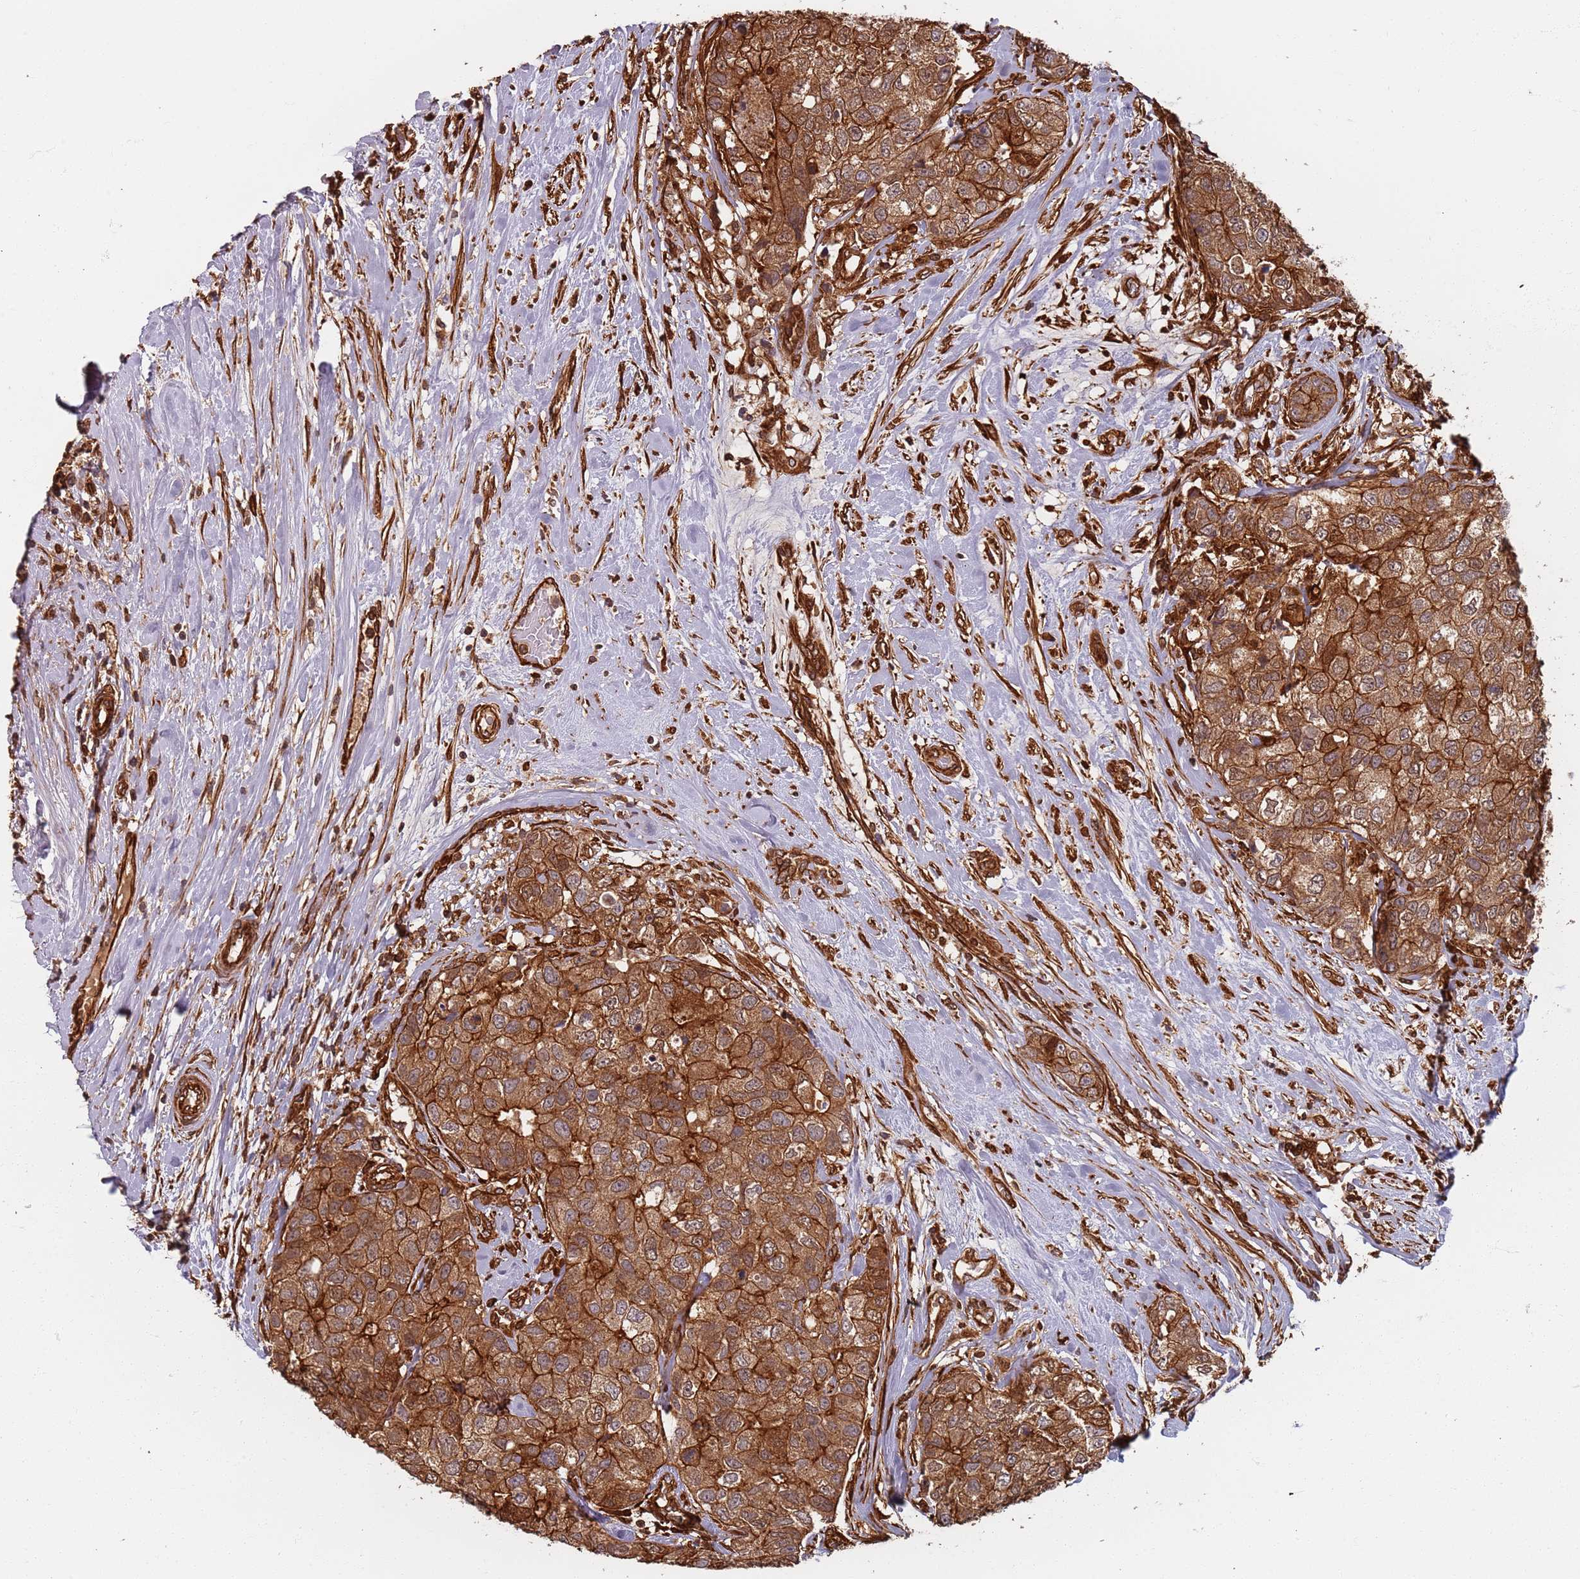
{"staining": {"intensity": "moderate", "quantity": ">75%", "location": "cytoplasmic/membranous"}, "tissue": "breast cancer", "cell_type": "Tumor cells", "image_type": "cancer", "snomed": [{"axis": "morphology", "description": "Duct carcinoma"}, {"axis": "topography", "description": "Breast"}], "caption": "Infiltrating ductal carcinoma (breast) was stained to show a protein in brown. There is medium levels of moderate cytoplasmic/membranous expression in approximately >75% of tumor cells.", "gene": "SDCCAG8", "patient": {"sex": "female", "age": 62}}